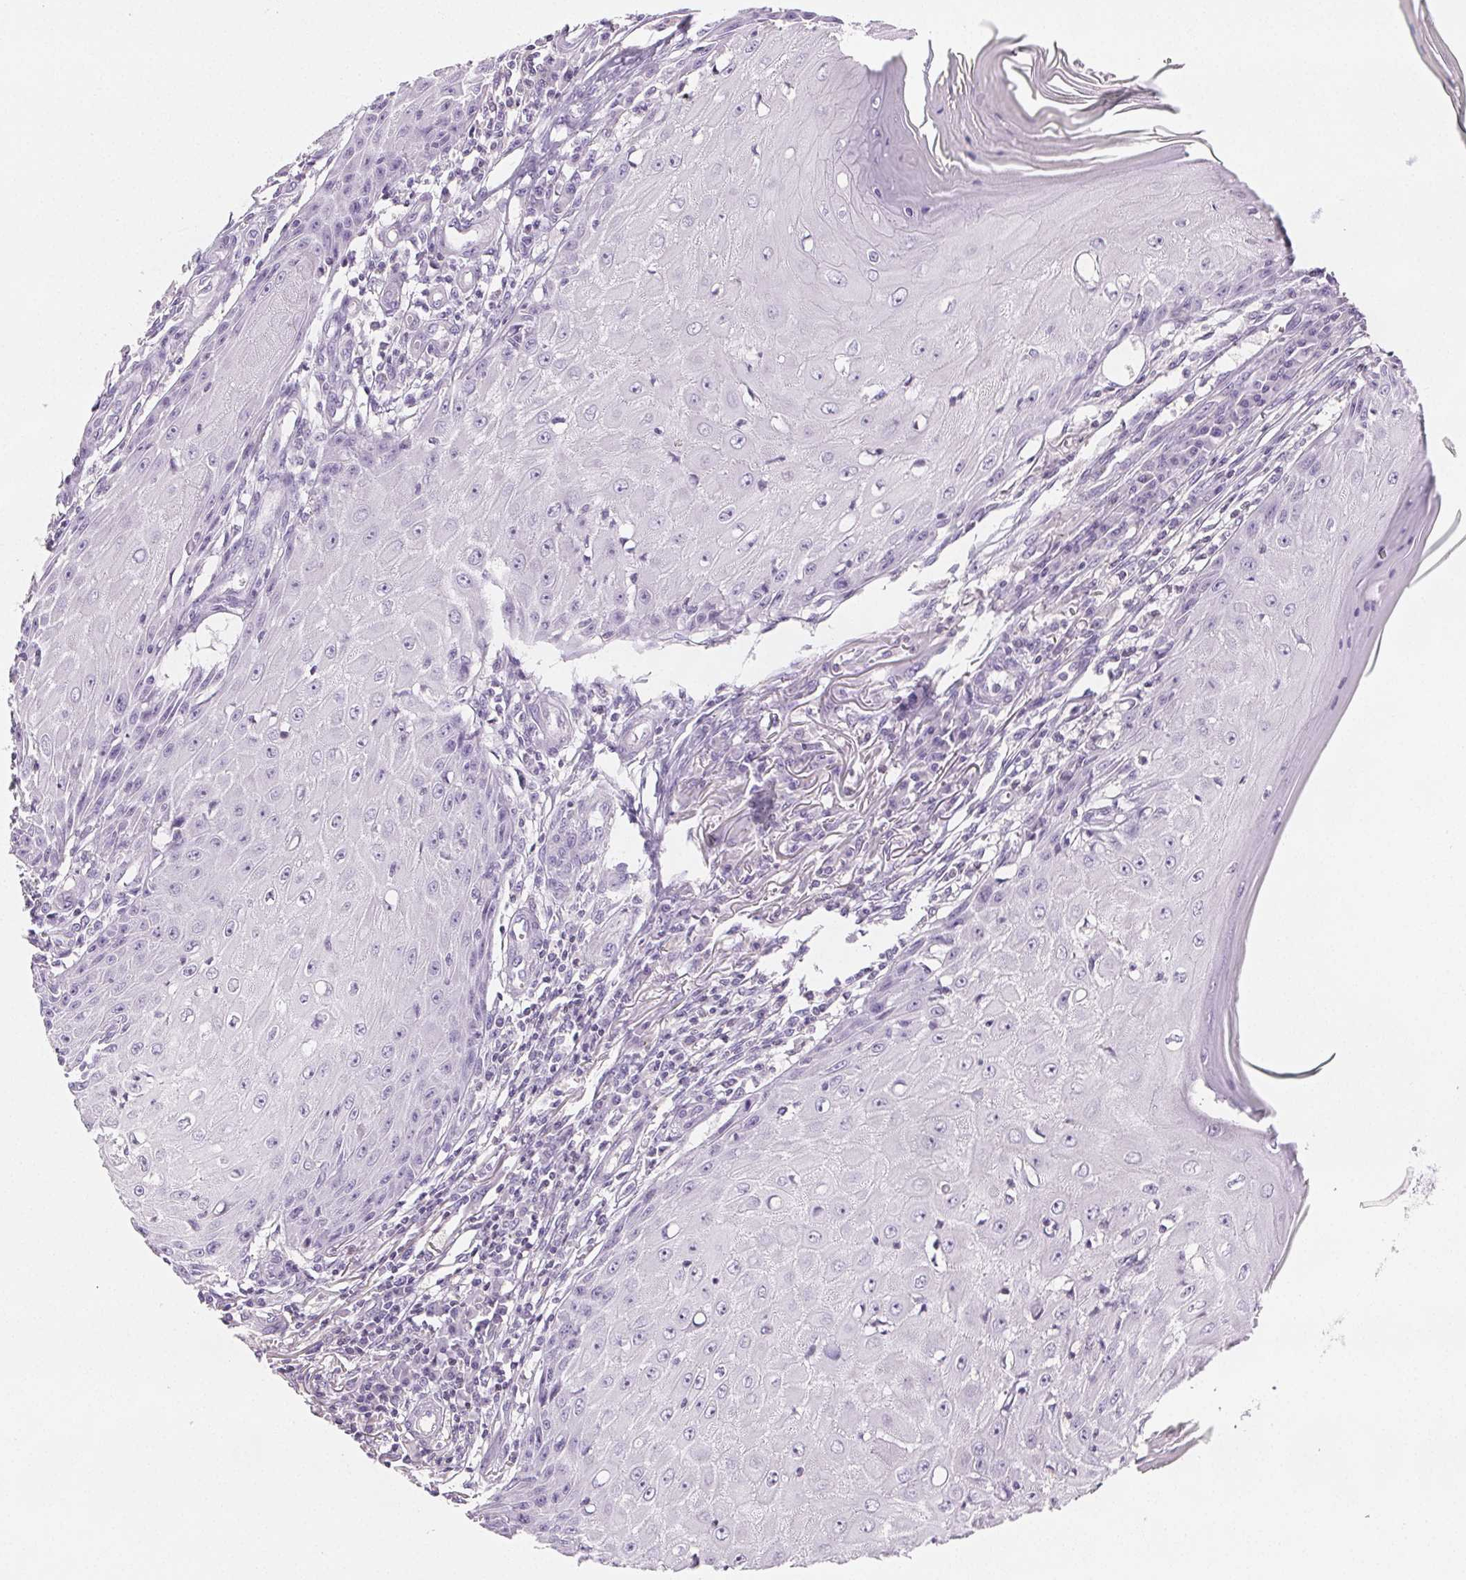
{"staining": {"intensity": "negative", "quantity": "none", "location": "none"}, "tissue": "skin cancer", "cell_type": "Tumor cells", "image_type": "cancer", "snomed": [{"axis": "morphology", "description": "Squamous cell carcinoma, NOS"}, {"axis": "topography", "description": "Skin"}], "caption": "Immunohistochemistry micrograph of neoplastic tissue: human skin cancer (squamous cell carcinoma) stained with DAB (3,3'-diaminobenzidine) shows no significant protein positivity in tumor cells. (DAB (3,3'-diaminobenzidine) immunohistochemistry (IHC), high magnification).", "gene": "BEND2", "patient": {"sex": "female", "age": 73}}